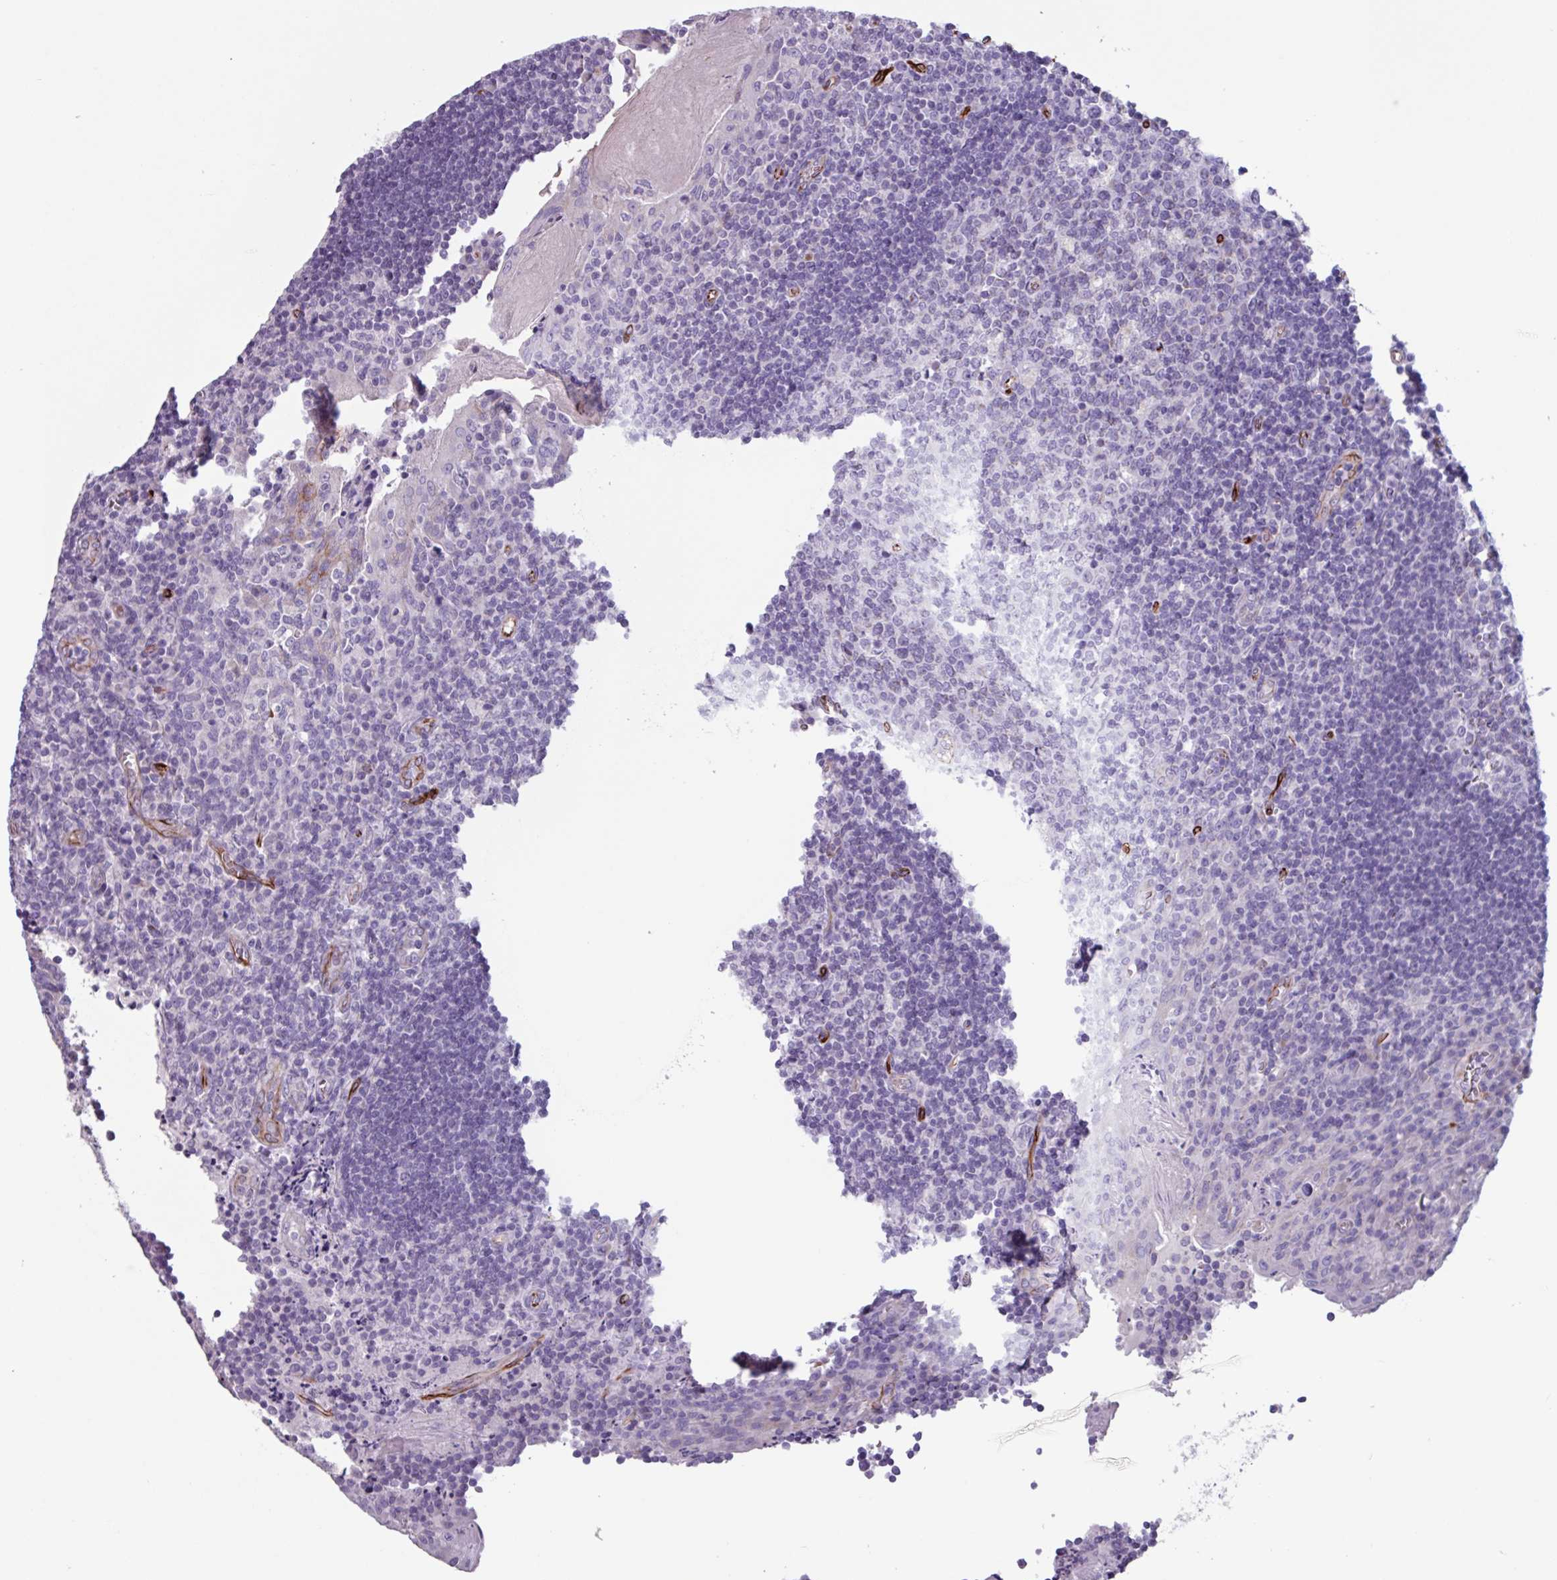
{"staining": {"intensity": "negative", "quantity": "none", "location": "none"}, "tissue": "tonsil", "cell_type": "Germinal center cells", "image_type": "normal", "snomed": [{"axis": "morphology", "description": "Normal tissue, NOS"}, {"axis": "topography", "description": "Tonsil"}], "caption": "A micrograph of human tonsil is negative for staining in germinal center cells. The staining is performed using DAB (3,3'-diaminobenzidine) brown chromogen with nuclei counter-stained in using hematoxylin.", "gene": "BTD", "patient": {"sex": "male", "age": 17}}